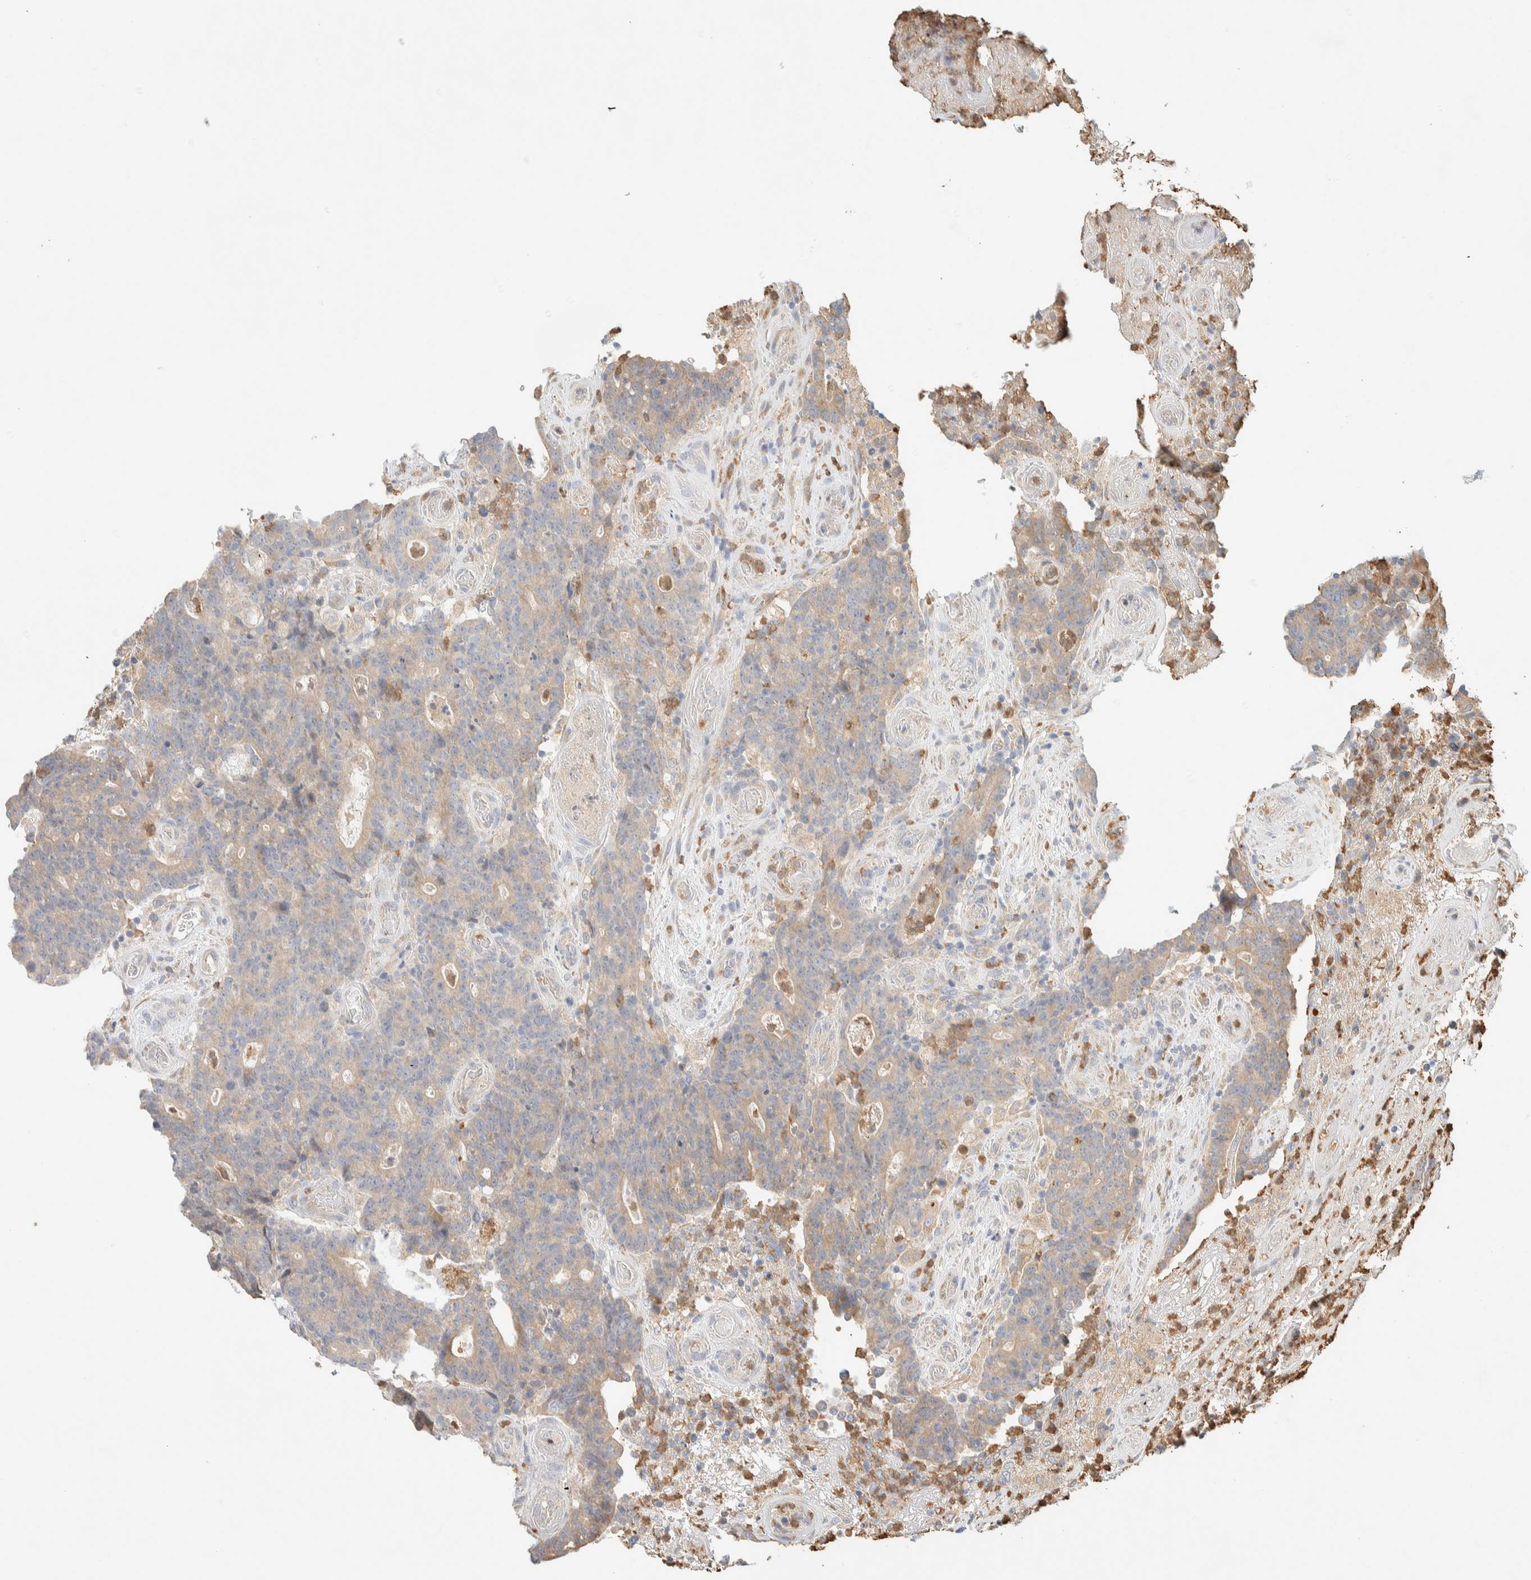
{"staining": {"intensity": "weak", "quantity": ">75%", "location": "cytoplasmic/membranous"}, "tissue": "colorectal cancer", "cell_type": "Tumor cells", "image_type": "cancer", "snomed": [{"axis": "morphology", "description": "Normal tissue, NOS"}, {"axis": "morphology", "description": "Adenocarcinoma, NOS"}, {"axis": "topography", "description": "Colon"}], "caption": "Immunohistochemistry (IHC) image of neoplastic tissue: colorectal cancer stained using IHC reveals low levels of weak protein expression localized specifically in the cytoplasmic/membranous of tumor cells, appearing as a cytoplasmic/membranous brown color.", "gene": "TTC3", "patient": {"sex": "female", "age": 75}}